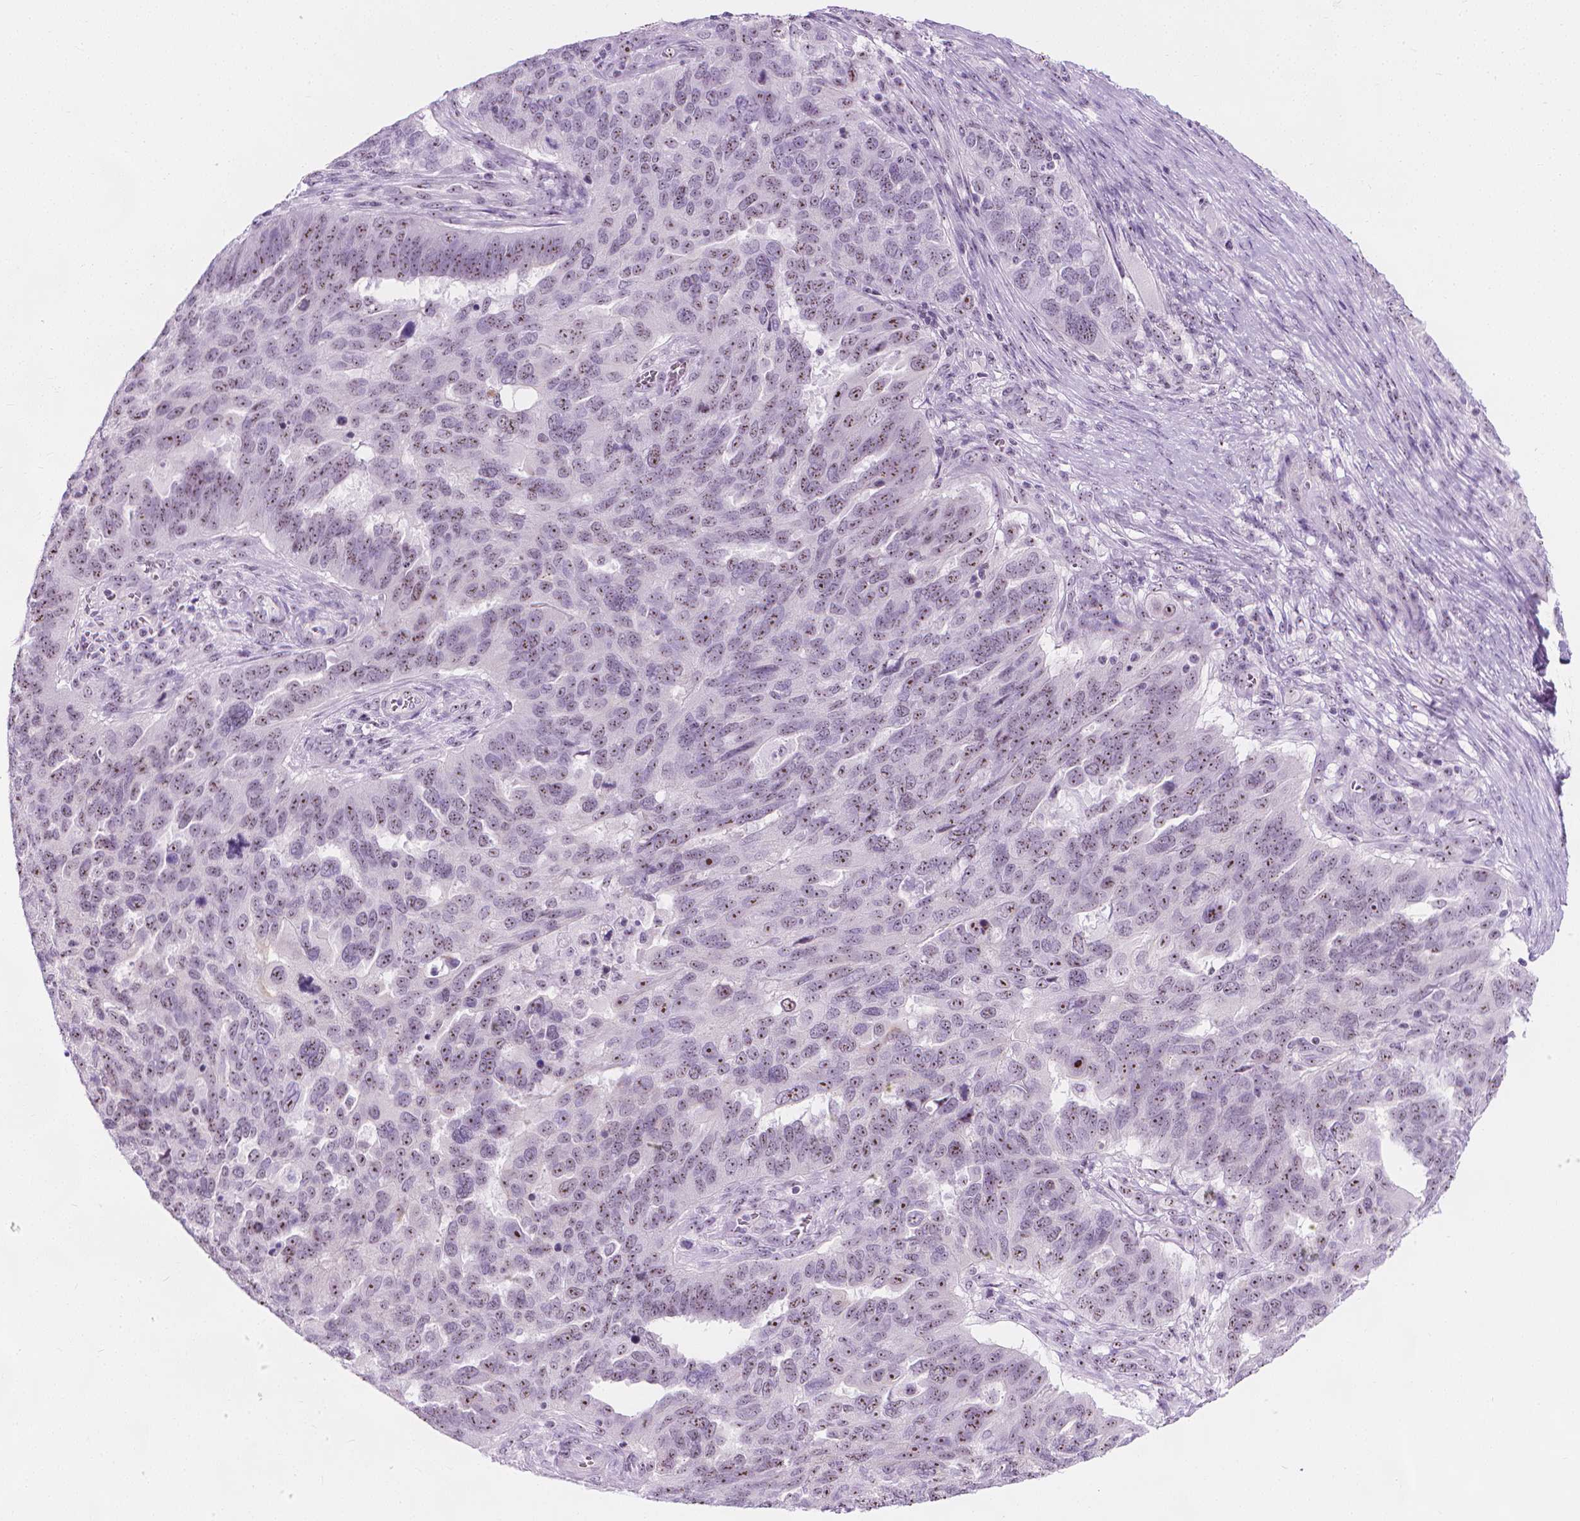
{"staining": {"intensity": "moderate", "quantity": "25%-75%", "location": "nuclear"}, "tissue": "ovarian cancer", "cell_type": "Tumor cells", "image_type": "cancer", "snomed": [{"axis": "morphology", "description": "Carcinoma, endometroid"}, {"axis": "topography", "description": "Soft tissue"}, {"axis": "topography", "description": "Ovary"}], "caption": "Endometroid carcinoma (ovarian) stained for a protein reveals moderate nuclear positivity in tumor cells.", "gene": "NOL7", "patient": {"sex": "female", "age": 52}}